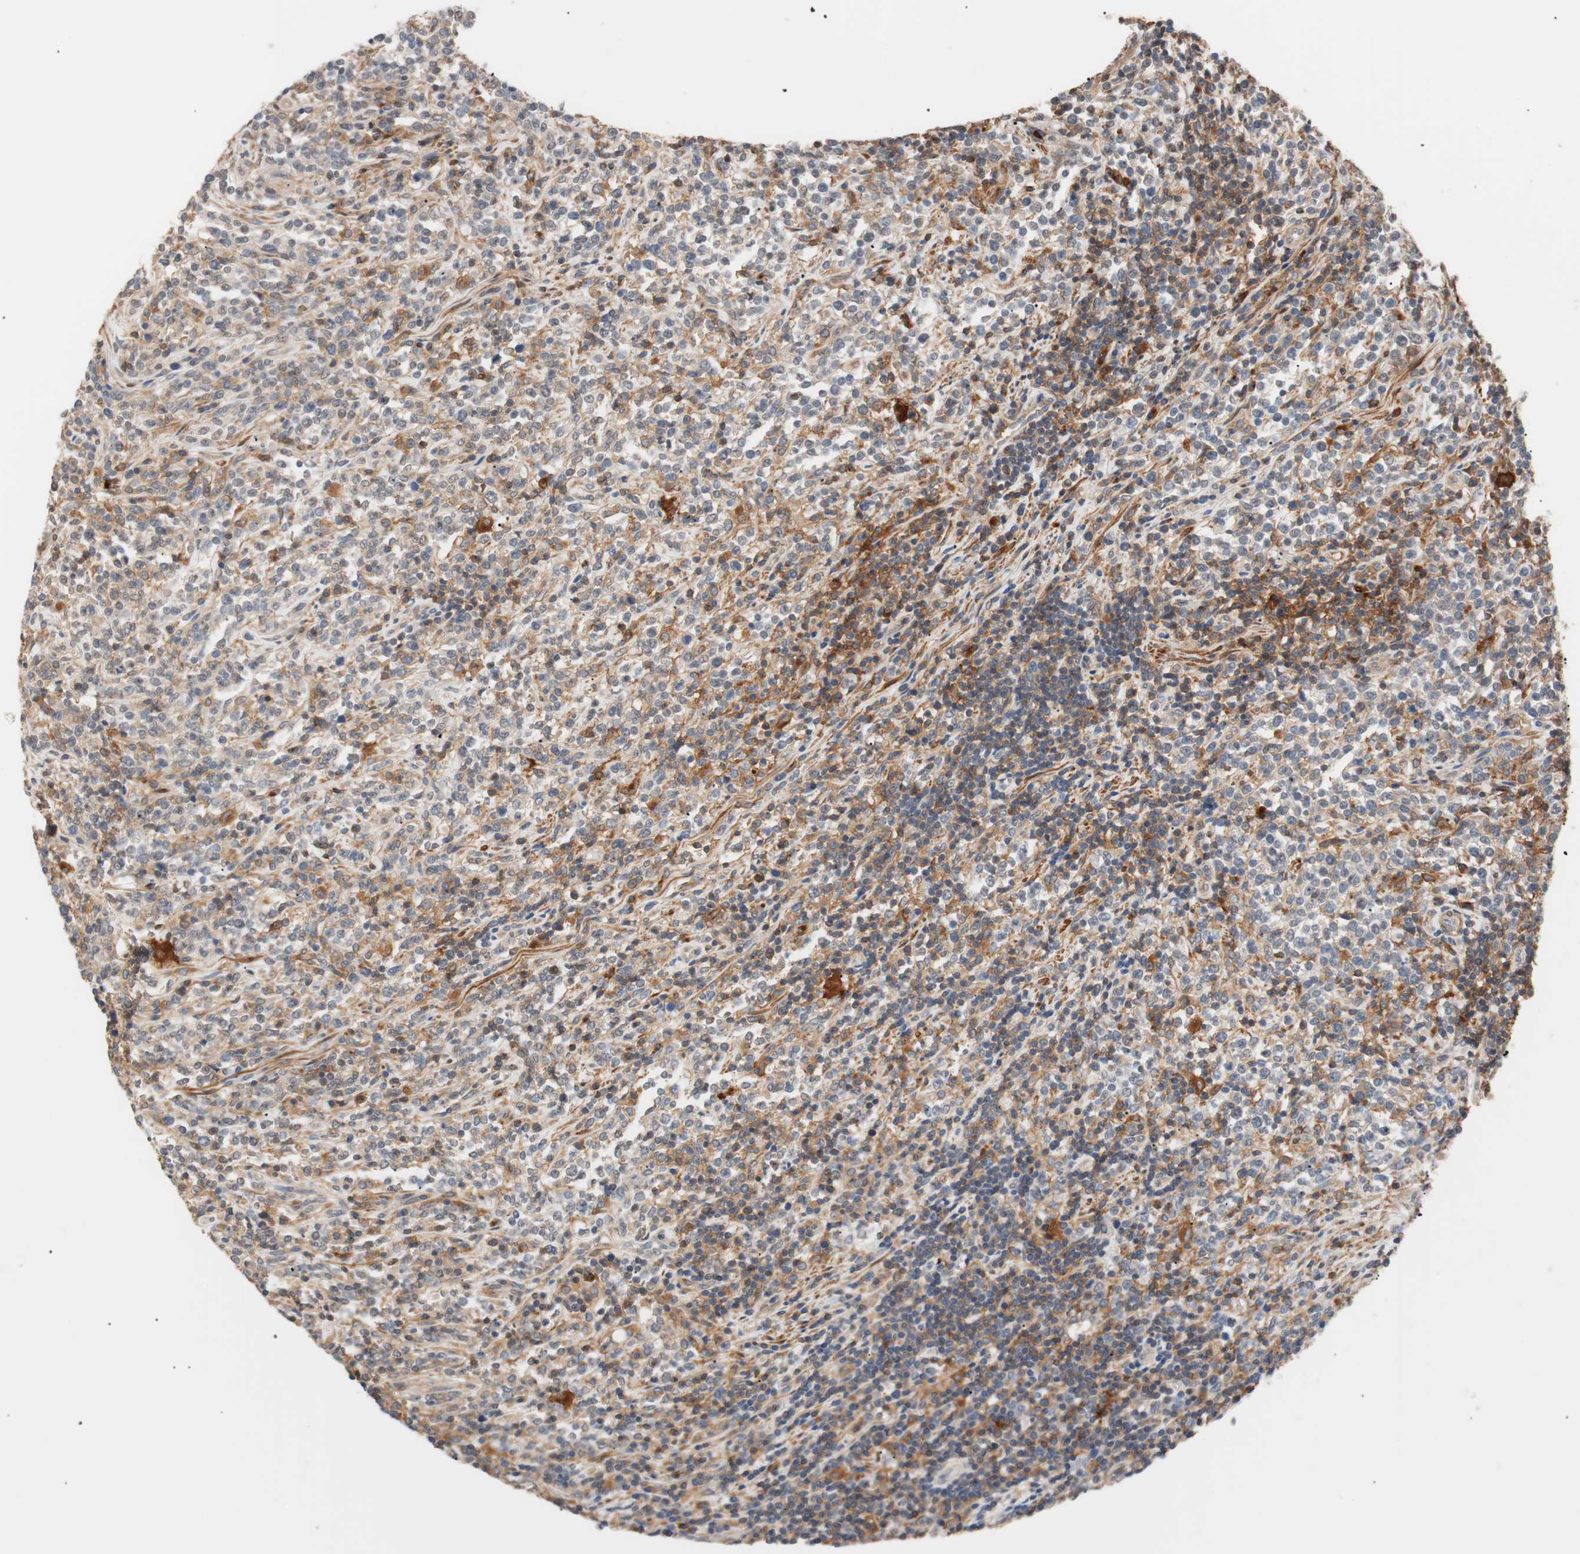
{"staining": {"intensity": "moderate", "quantity": ">75%", "location": "cytoplasmic/membranous"}, "tissue": "lymphoma", "cell_type": "Tumor cells", "image_type": "cancer", "snomed": [{"axis": "morphology", "description": "Malignant lymphoma, non-Hodgkin's type, High grade"}, {"axis": "topography", "description": "Soft tissue"}], "caption": "Immunohistochemistry (IHC) photomicrograph of lymphoma stained for a protein (brown), which exhibits medium levels of moderate cytoplasmic/membranous positivity in approximately >75% of tumor cells.", "gene": "LITAF", "patient": {"sex": "male", "age": 18}}